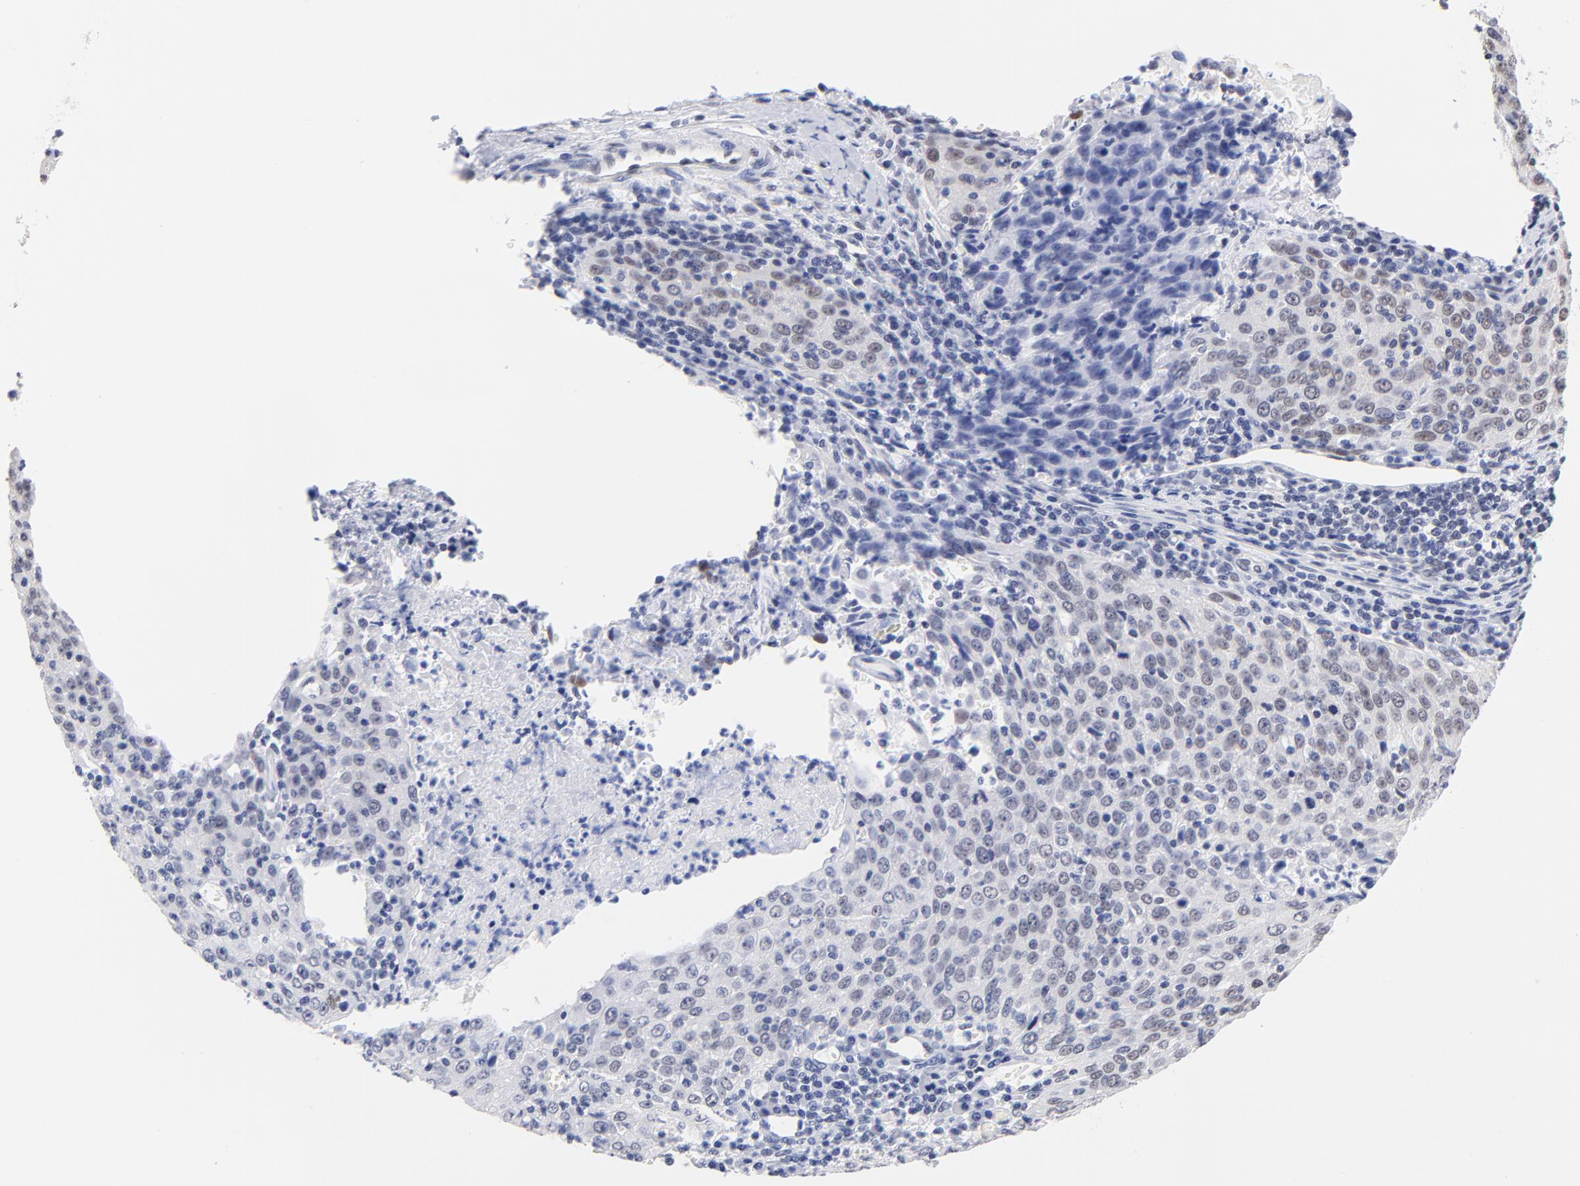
{"staining": {"intensity": "negative", "quantity": "none", "location": "none"}, "tissue": "cervical cancer", "cell_type": "Tumor cells", "image_type": "cancer", "snomed": [{"axis": "morphology", "description": "Squamous cell carcinoma, NOS"}, {"axis": "topography", "description": "Cervix"}], "caption": "Tumor cells show no significant protein expression in squamous cell carcinoma (cervical).", "gene": "ZNF74", "patient": {"sex": "female", "age": 27}}